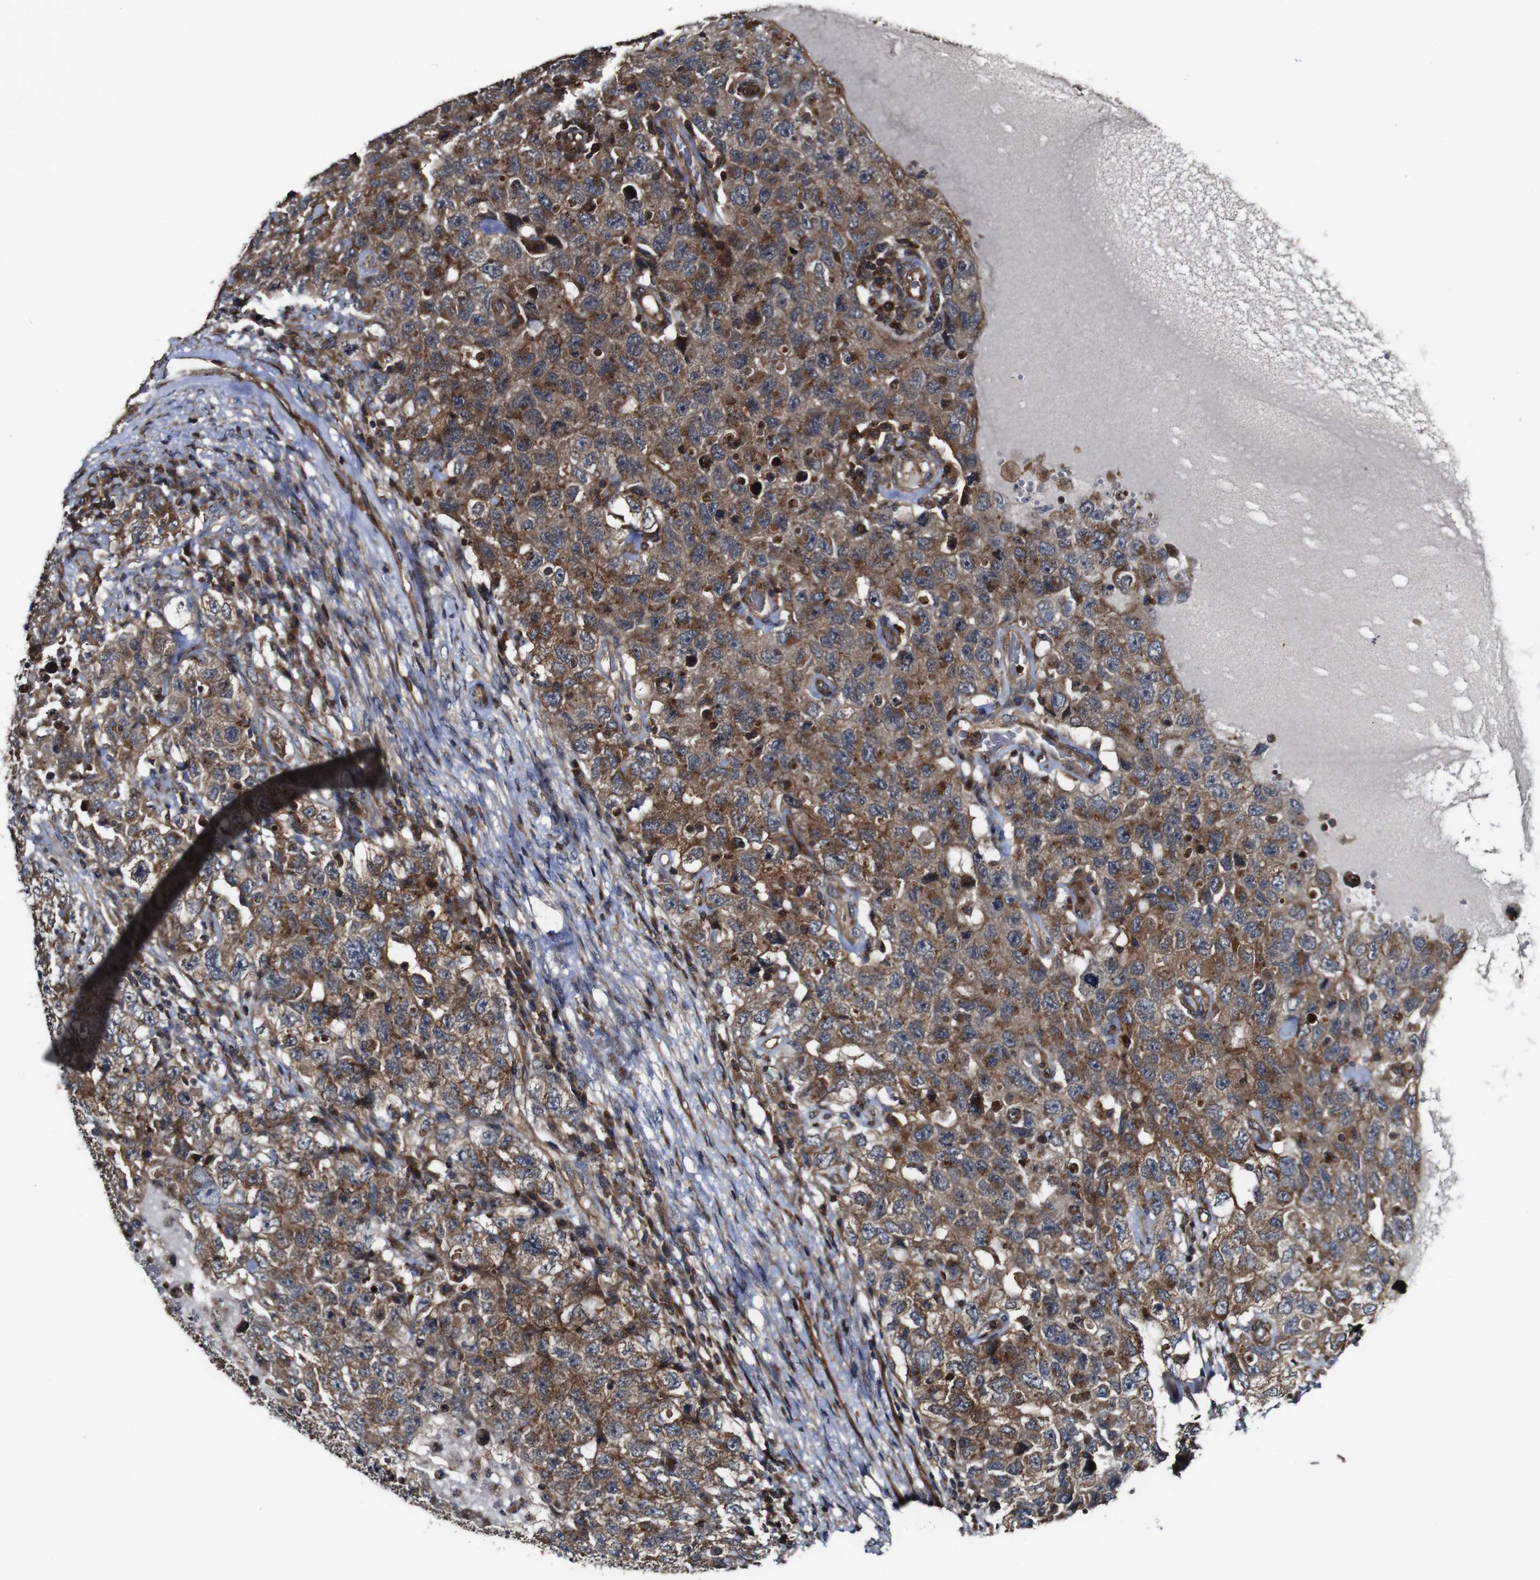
{"staining": {"intensity": "moderate", "quantity": ">75%", "location": "cytoplasmic/membranous"}, "tissue": "testis cancer", "cell_type": "Tumor cells", "image_type": "cancer", "snomed": [{"axis": "morphology", "description": "Carcinoma, Embryonal, NOS"}, {"axis": "topography", "description": "Testis"}], "caption": "Immunohistochemical staining of testis cancer reveals moderate cytoplasmic/membranous protein staining in approximately >75% of tumor cells.", "gene": "TNIK", "patient": {"sex": "male", "age": 26}}